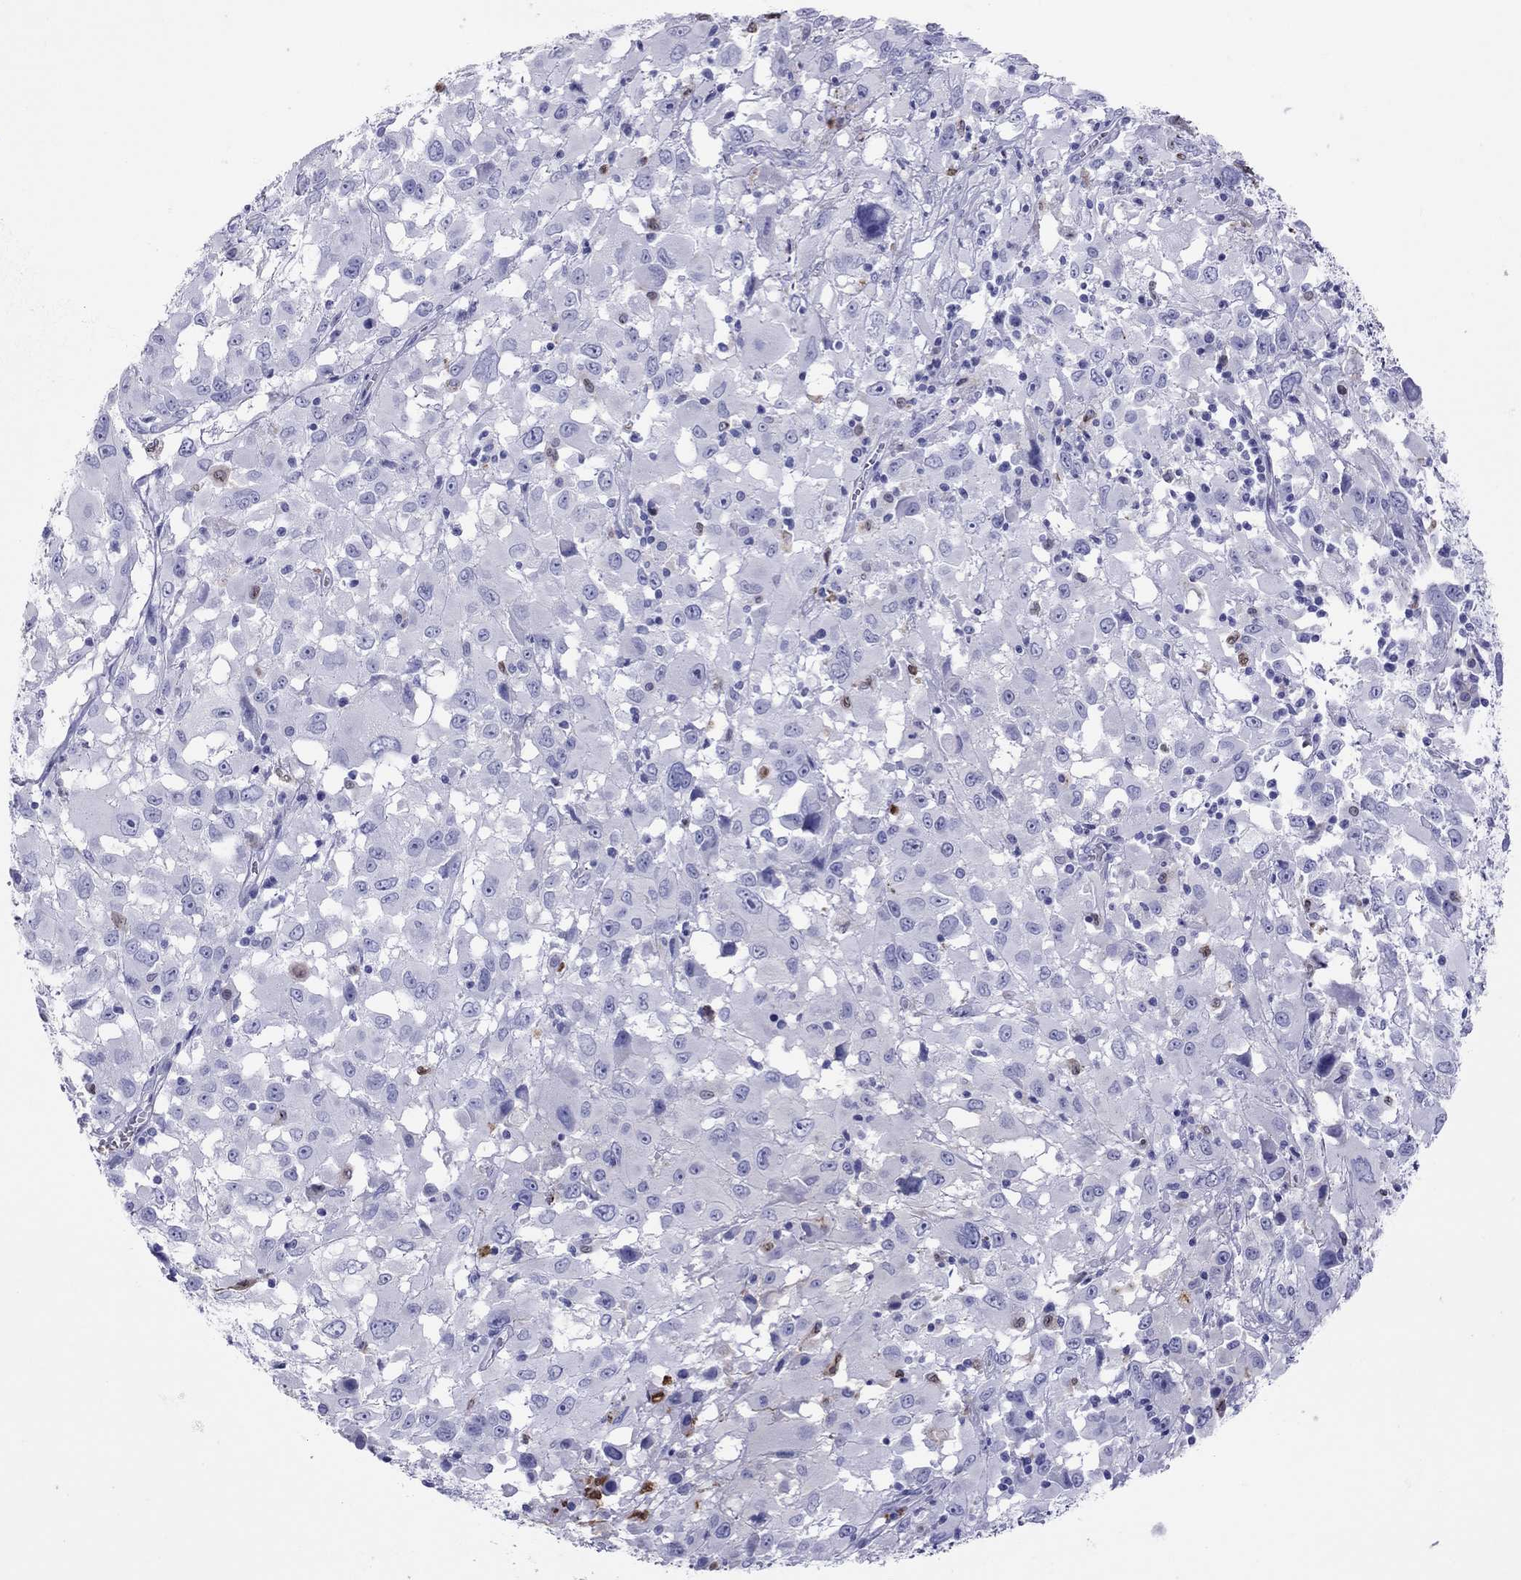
{"staining": {"intensity": "negative", "quantity": "none", "location": "none"}, "tissue": "melanoma", "cell_type": "Tumor cells", "image_type": "cancer", "snomed": [{"axis": "morphology", "description": "Malignant melanoma, Metastatic site"}, {"axis": "topography", "description": "Soft tissue"}], "caption": "Immunohistochemical staining of human malignant melanoma (metastatic site) shows no significant staining in tumor cells. (DAB immunohistochemistry with hematoxylin counter stain).", "gene": "SLAMF1", "patient": {"sex": "male", "age": 50}}